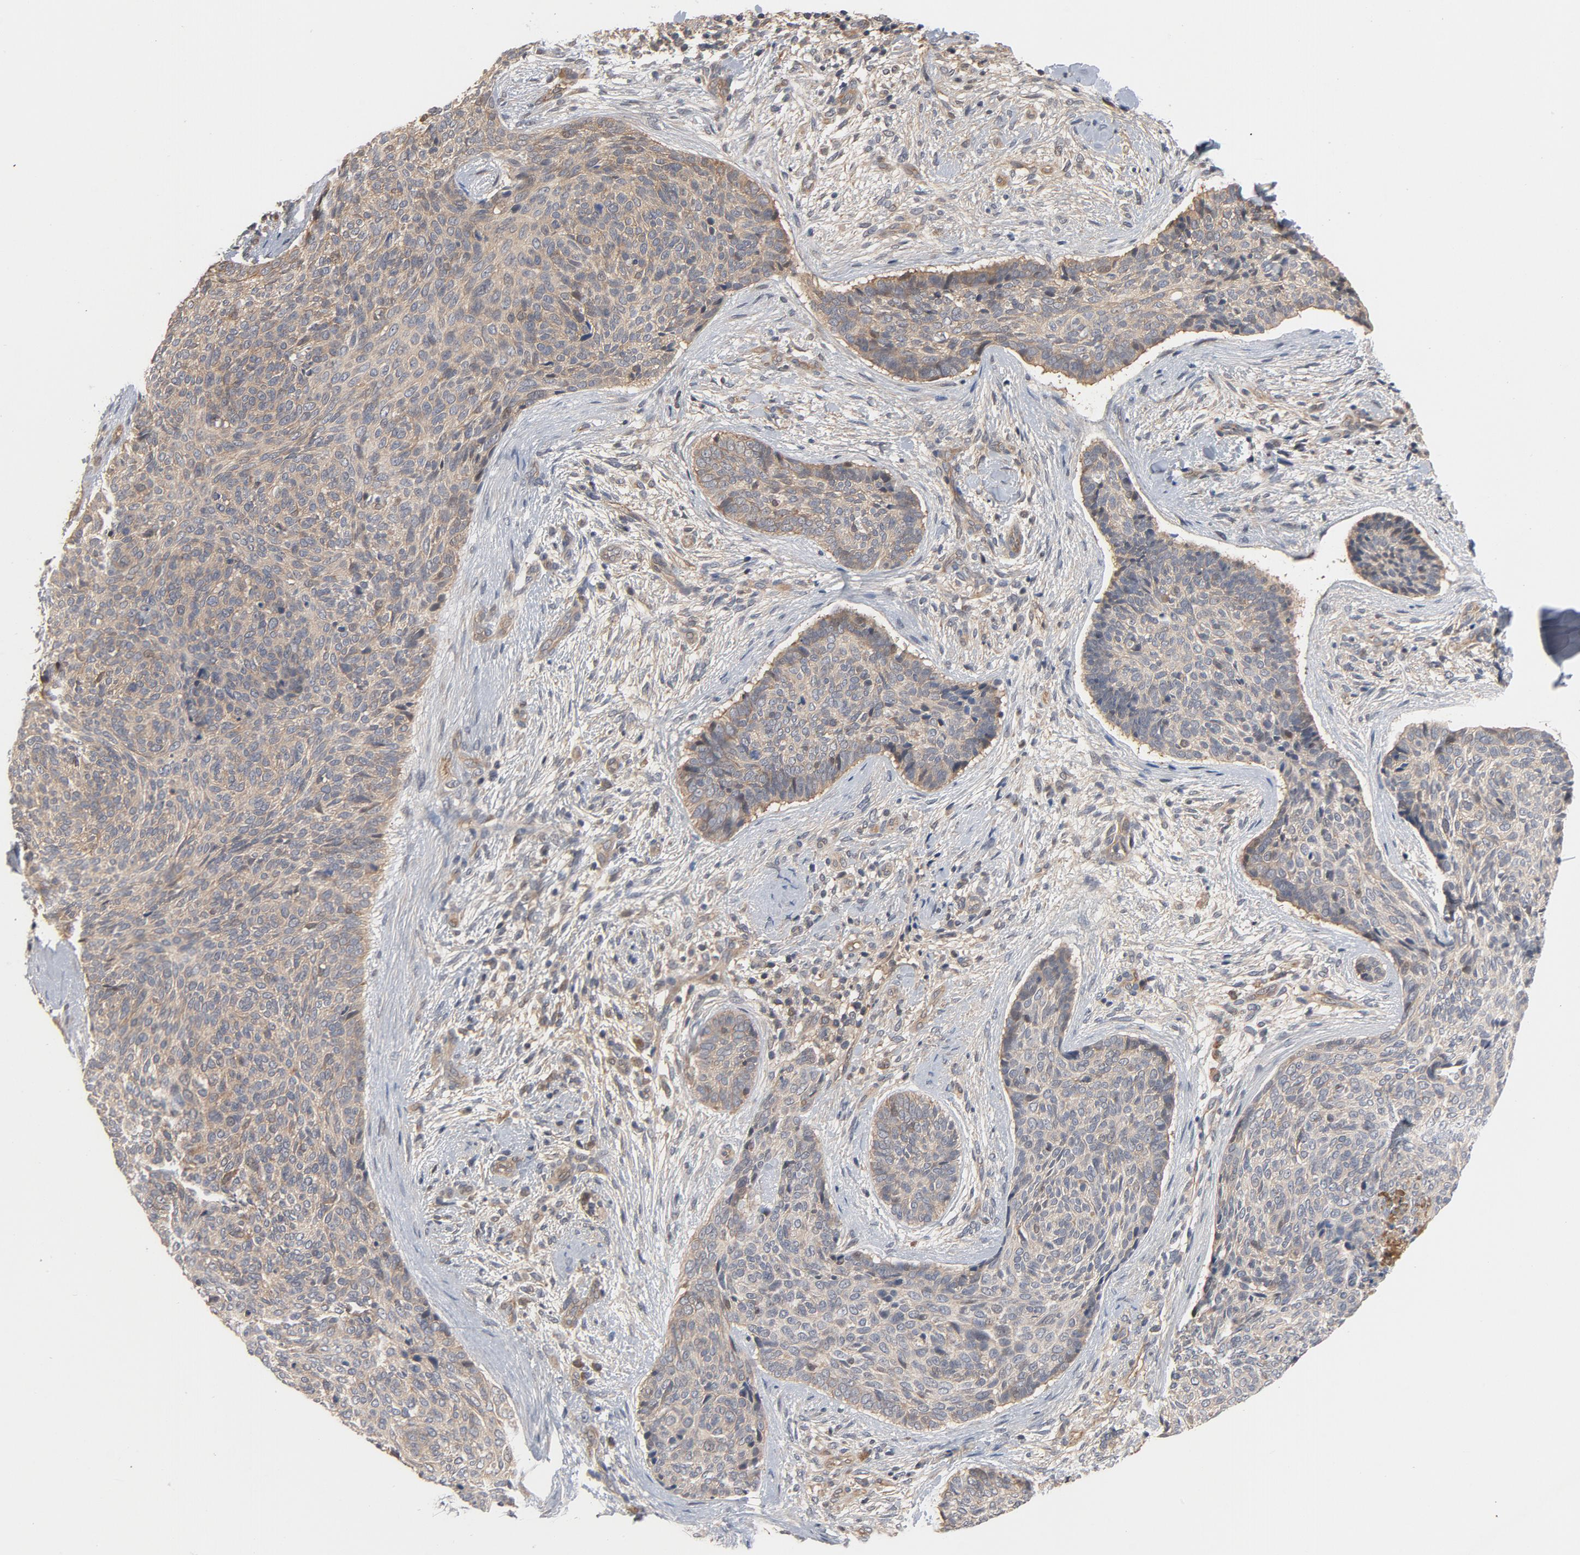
{"staining": {"intensity": "negative", "quantity": "none", "location": "none"}, "tissue": "skin cancer", "cell_type": "Tumor cells", "image_type": "cancer", "snomed": [{"axis": "morphology", "description": "Normal tissue, NOS"}, {"axis": "morphology", "description": "Basal cell carcinoma"}, {"axis": "topography", "description": "Skin"}], "caption": "Immunohistochemical staining of human skin basal cell carcinoma reveals no significant staining in tumor cells.", "gene": "PITPNM2", "patient": {"sex": "female", "age": 57}}